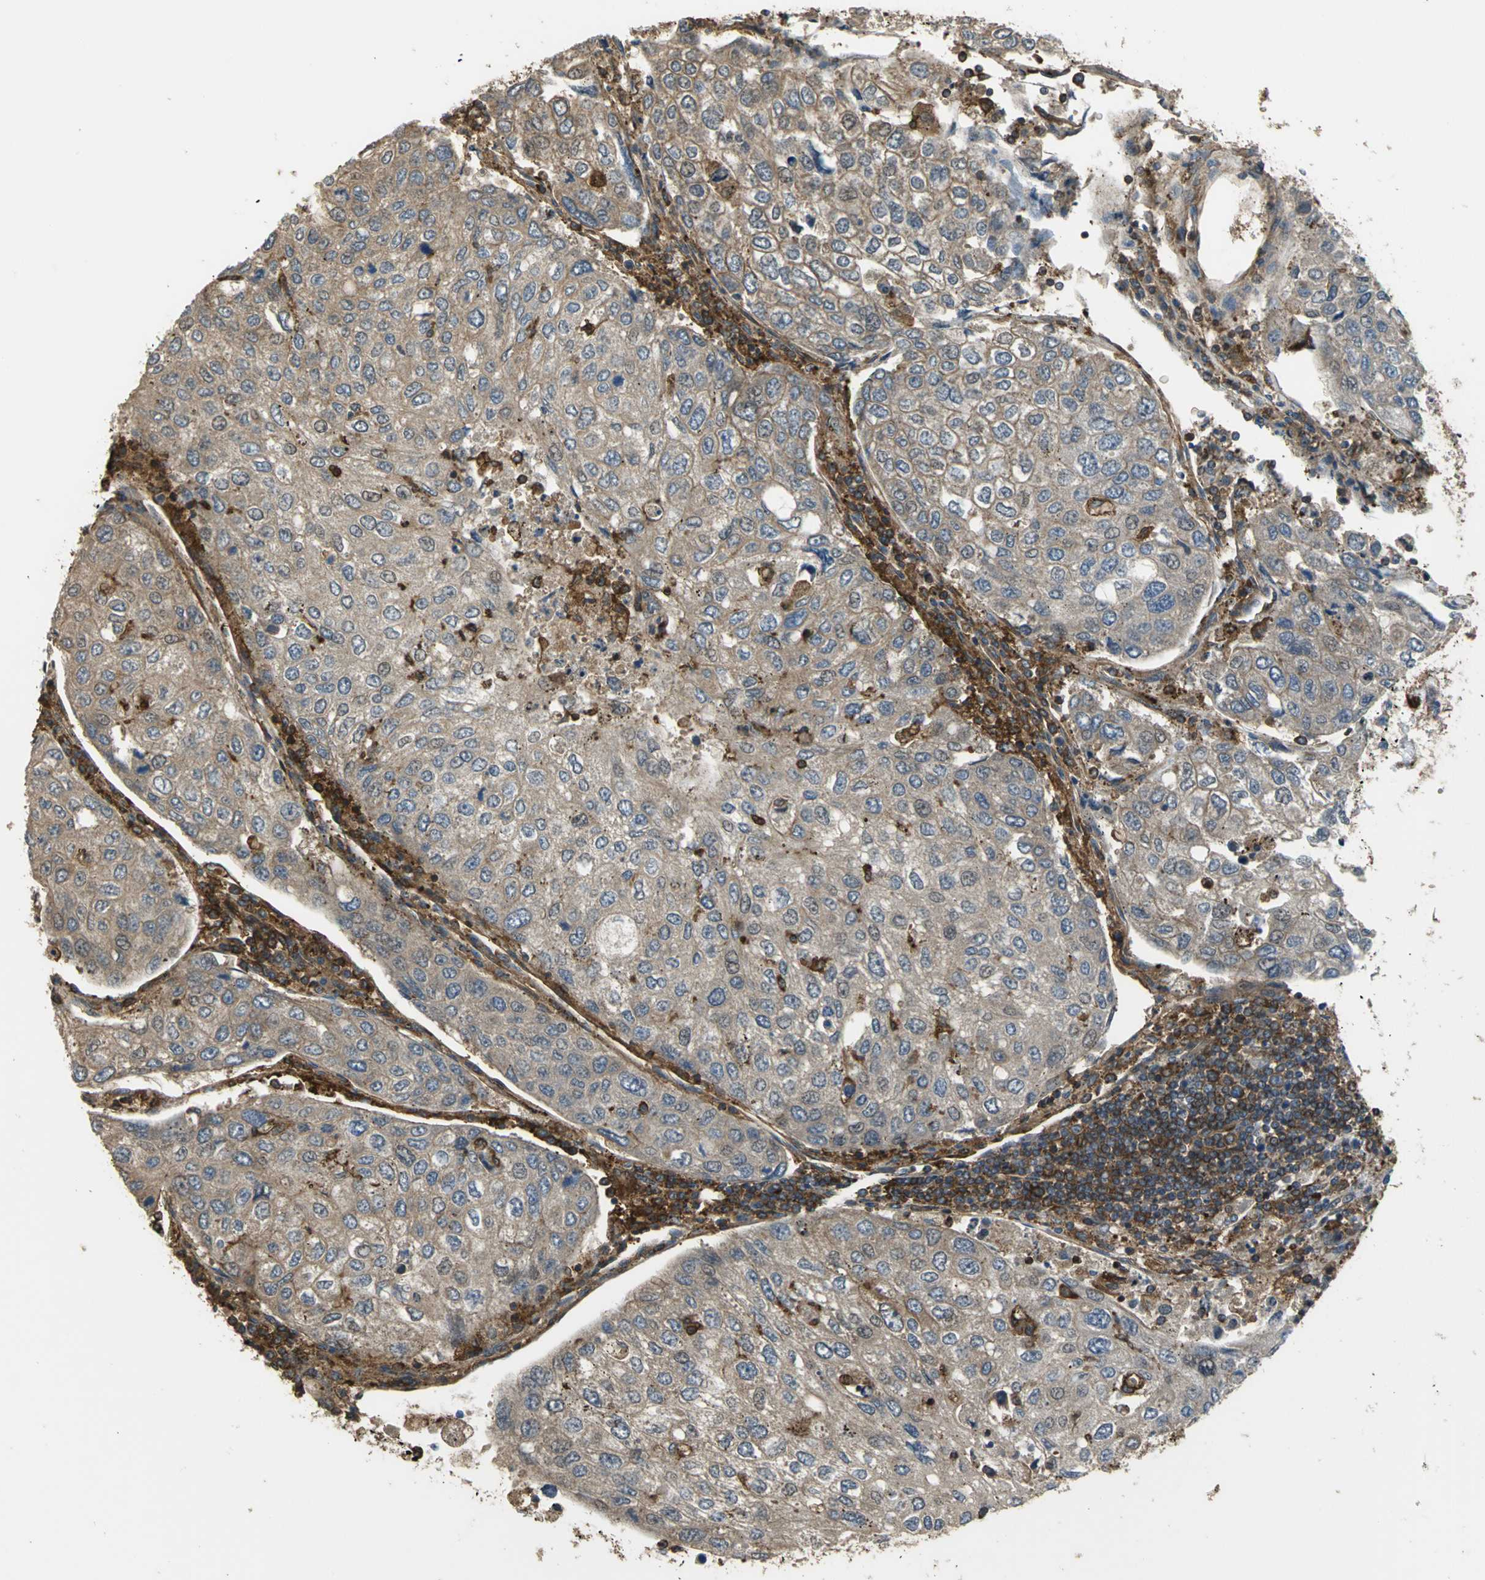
{"staining": {"intensity": "weak", "quantity": ">75%", "location": "cytoplasmic/membranous"}, "tissue": "urothelial cancer", "cell_type": "Tumor cells", "image_type": "cancer", "snomed": [{"axis": "morphology", "description": "Urothelial carcinoma, High grade"}, {"axis": "topography", "description": "Lymph node"}, {"axis": "topography", "description": "Urinary bladder"}], "caption": "Immunohistochemical staining of human urothelial cancer shows weak cytoplasmic/membranous protein expression in approximately >75% of tumor cells.", "gene": "TLN1", "patient": {"sex": "male", "age": 51}}